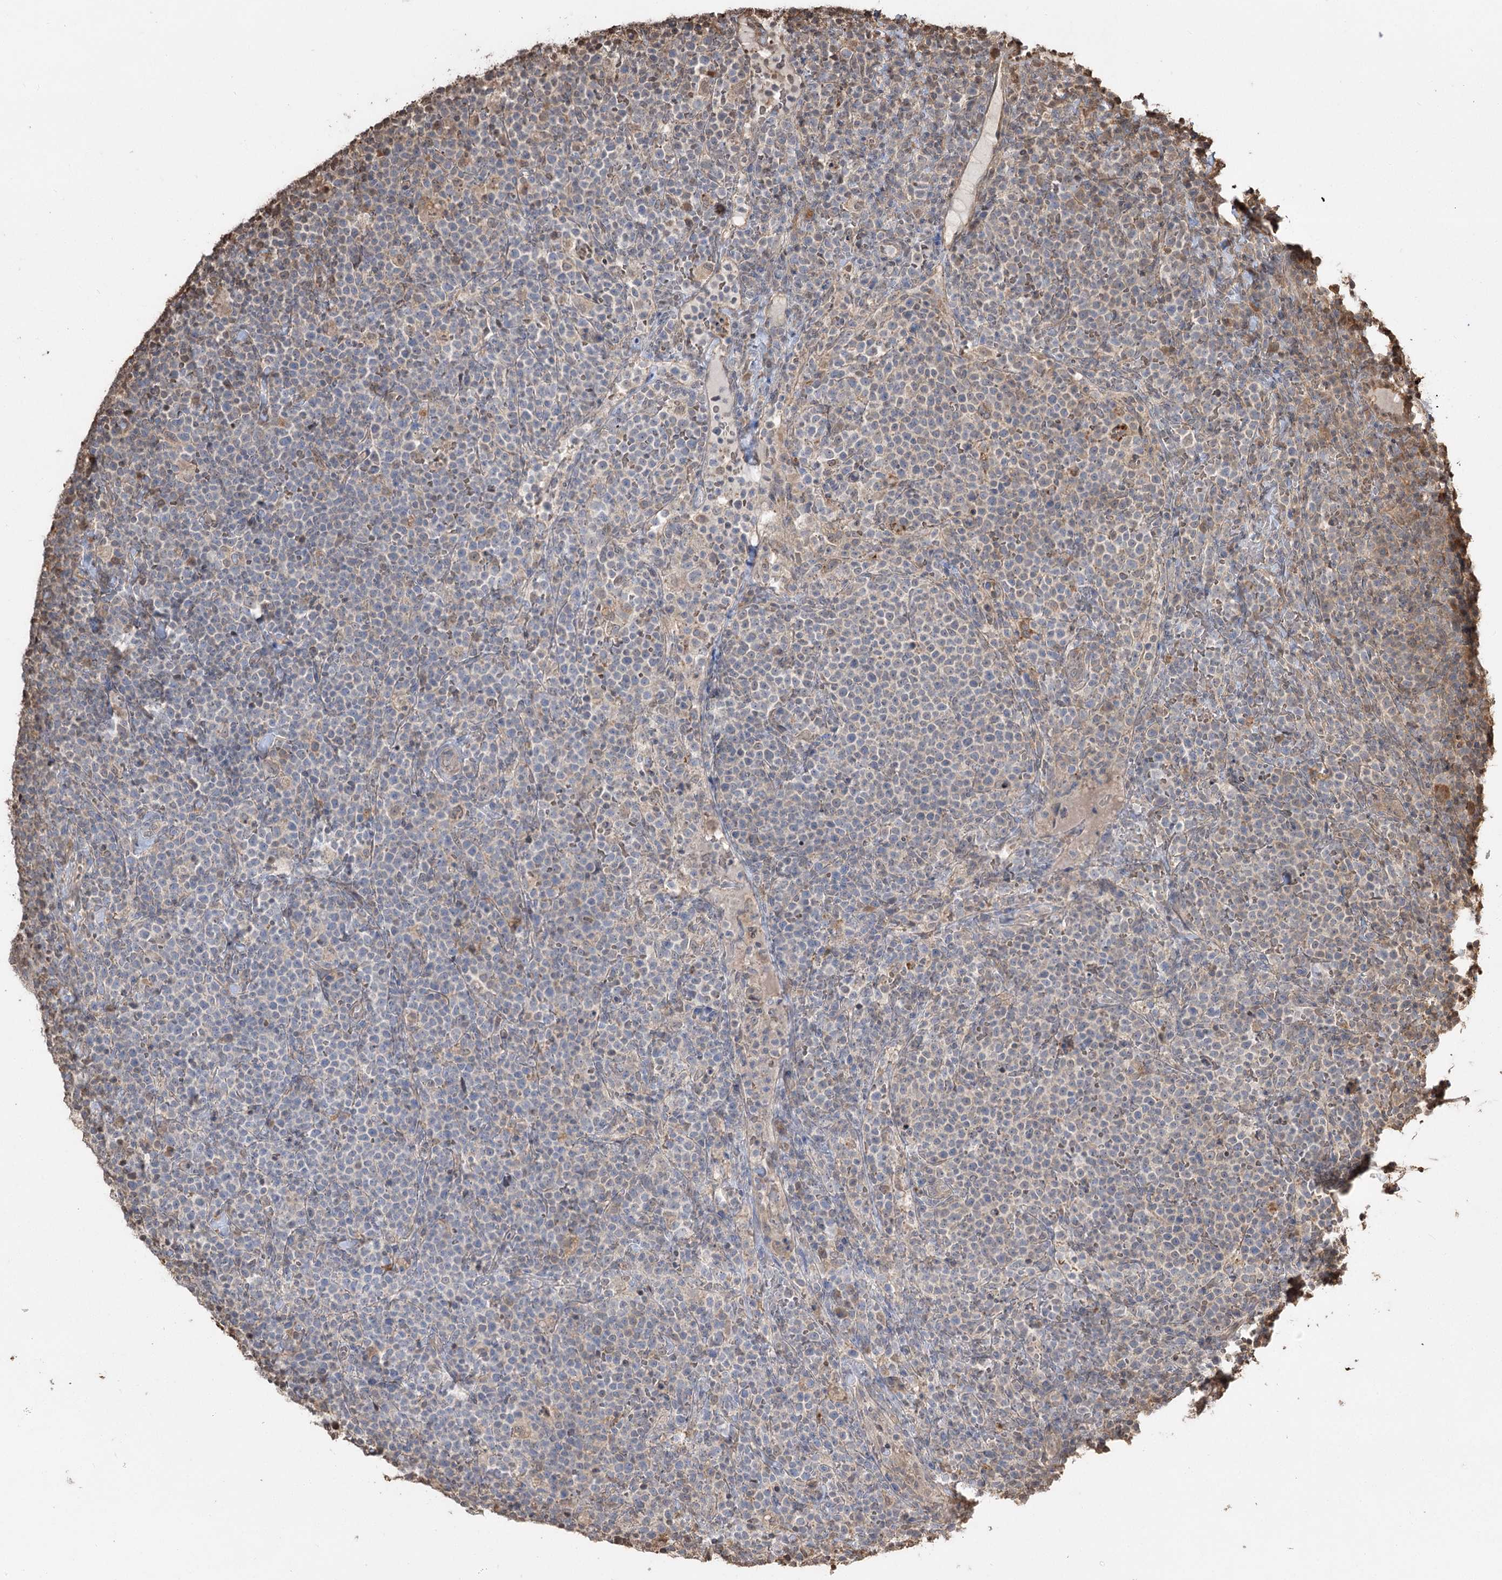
{"staining": {"intensity": "negative", "quantity": "none", "location": "none"}, "tissue": "lymphoma", "cell_type": "Tumor cells", "image_type": "cancer", "snomed": [{"axis": "morphology", "description": "Malignant lymphoma, non-Hodgkin's type, High grade"}, {"axis": "topography", "description": "Lymph node"}], "caption": "This micrograph is of lymphoma stained with immunohistochemistry (IHC) to label a protein in brown with the nuclei are counter-stained blue. There is no positivity in tumor cells.", "gene": "PLCH1", "patient": {"sex": "male", "age": 61}}